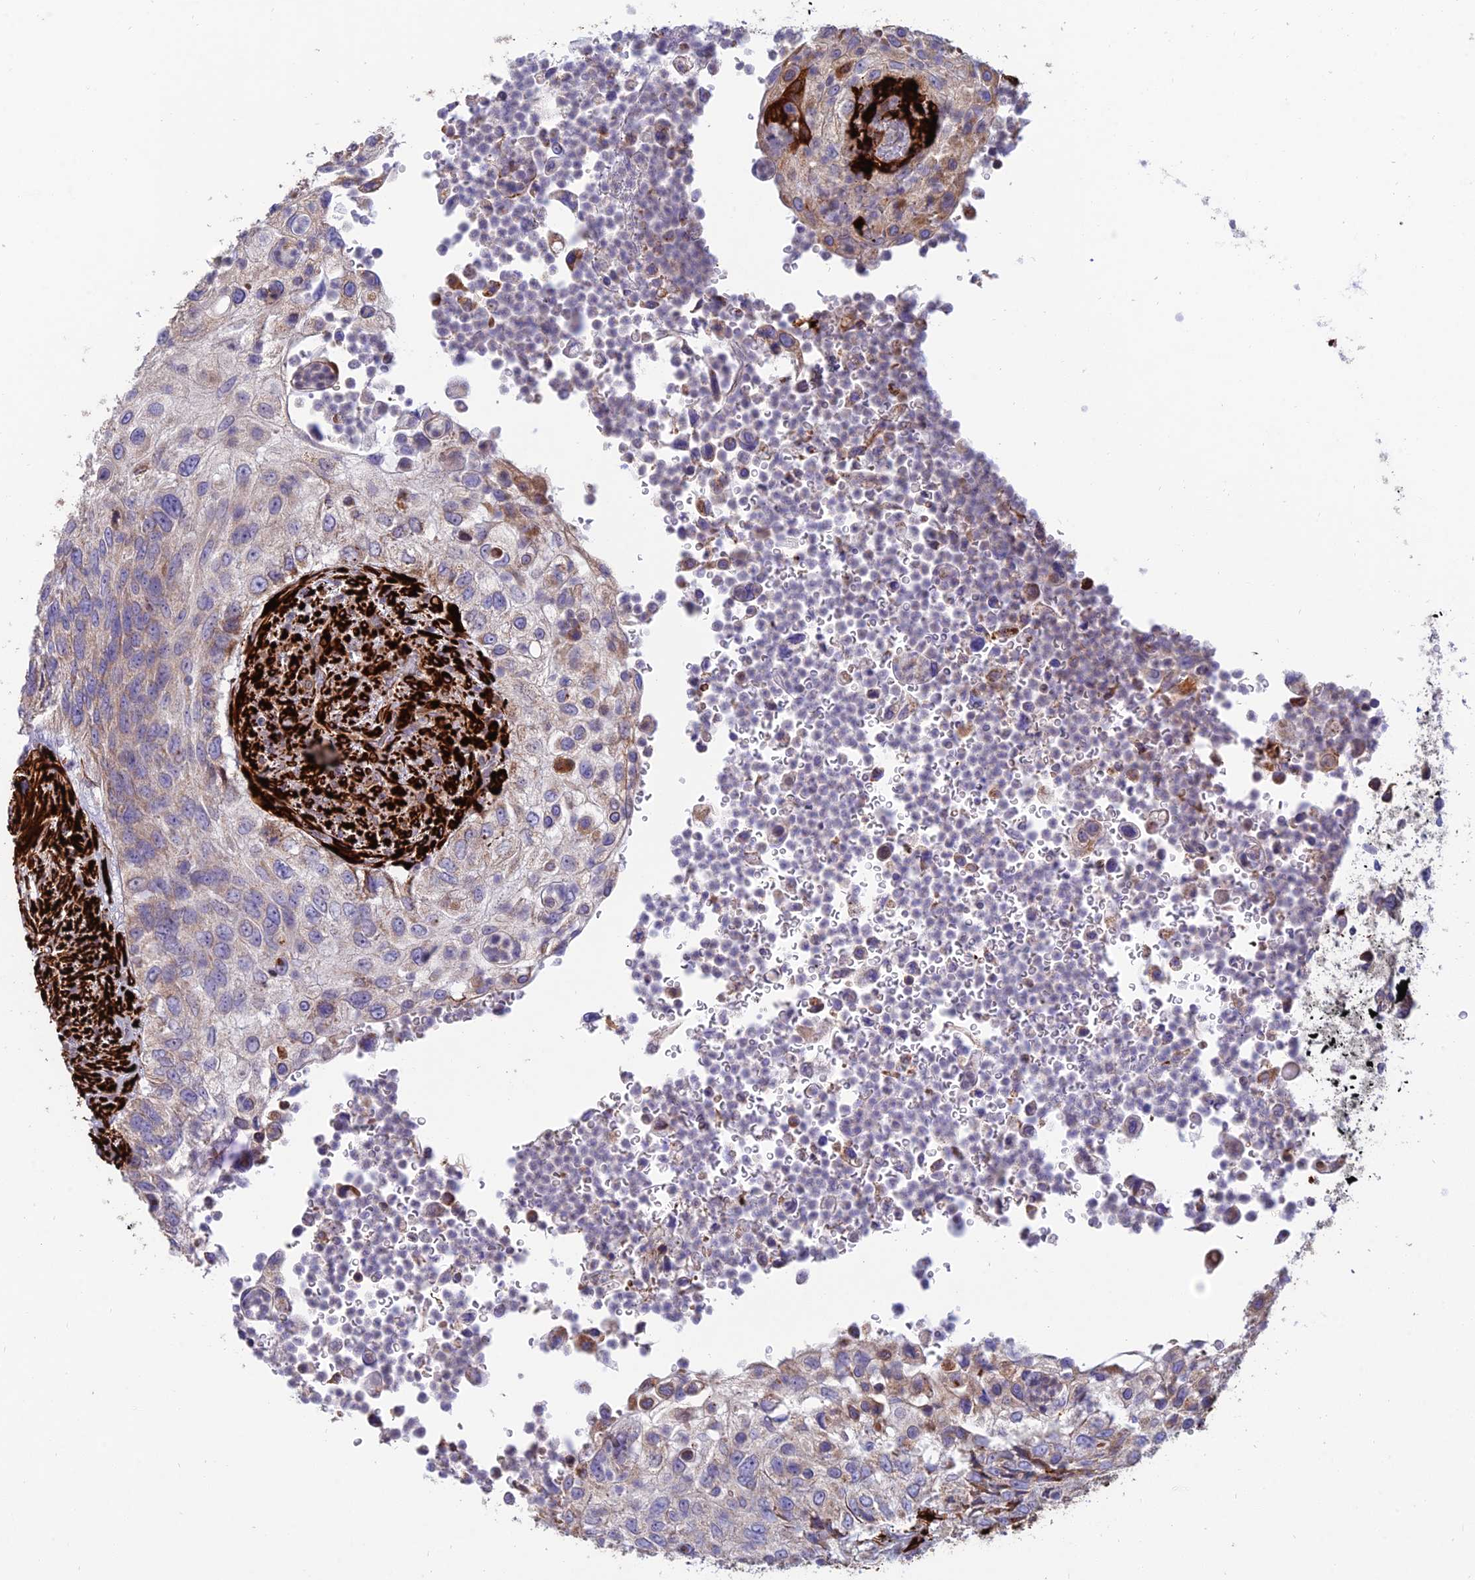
{"staining": {"intensity": "weak", "quantity": "<25%", "location": "cytoplasmic/membranous"}, "tissue": "urothelial cancer", "cell_type": "Tumor cells", "image_type": "cancer", "snomed": [{"axis": "morphology", "description": "Urothelial carcinoma, High grade"}, {"axis": "topography", "description": "Urinary bladder"}], "caption": "DAB immunohistochemical staining of urothelial cancer reveals no significant positivity in tumor cells.", "gene": "RCN3", "patient": {"sex": "female", "age": 60}}